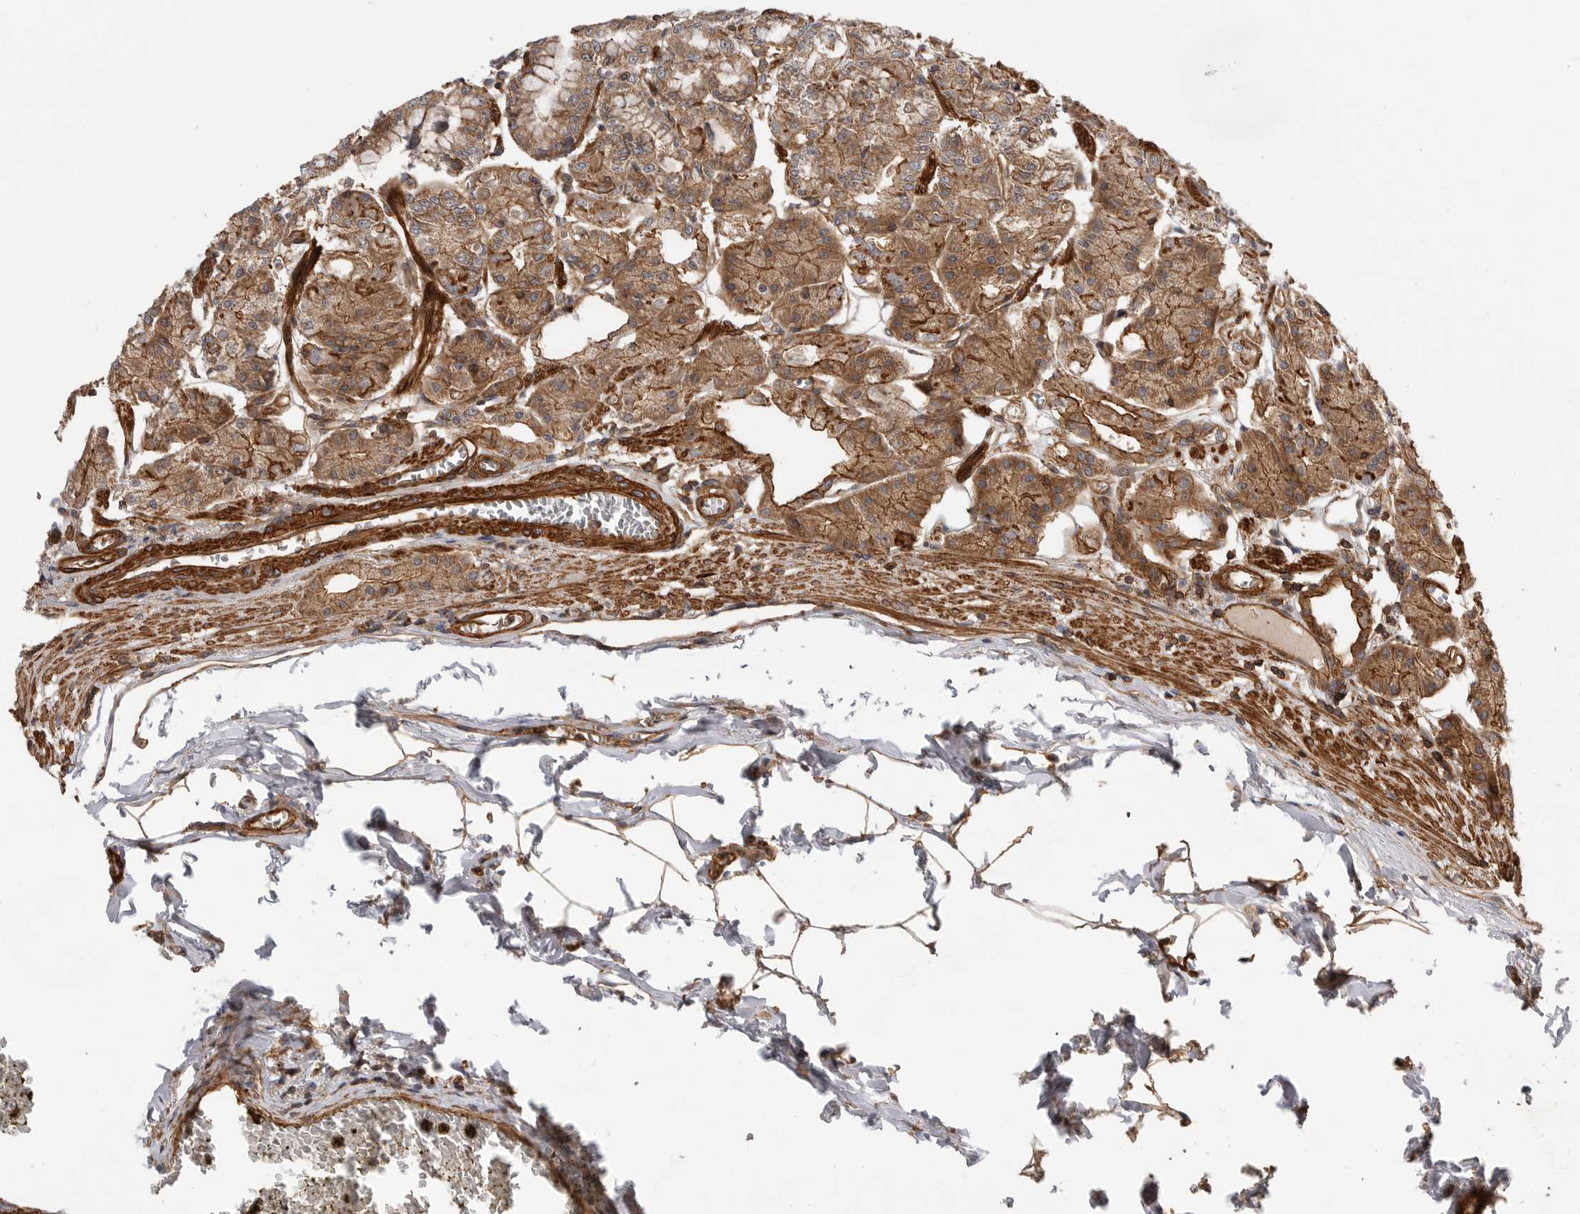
{"staining": {"intensity": "moderate", "quantity": ">75%", "location": "cytoplasmic/membranous"}, "tissue": "stomach", "cell_type": "Glandular cells", "image_type": "normal", "snomed": [{"axis": "morphology", "description": "Normal tissue, NOS"}, {"axis": "topography", "description": "Stomach, lower"}], "caption": "A high-resolution photomicrograph shows immunohistochemistry (IHC) staining of unremarkable stomach, which shows moderate cytoplasmic/membranous positivity in about >75% of glandular cells. (brown staining indicates protein expression, while blue staining denotes nuclei).", "gene": "TRIM56", "patient": {"sex": "male", "age": 71}}